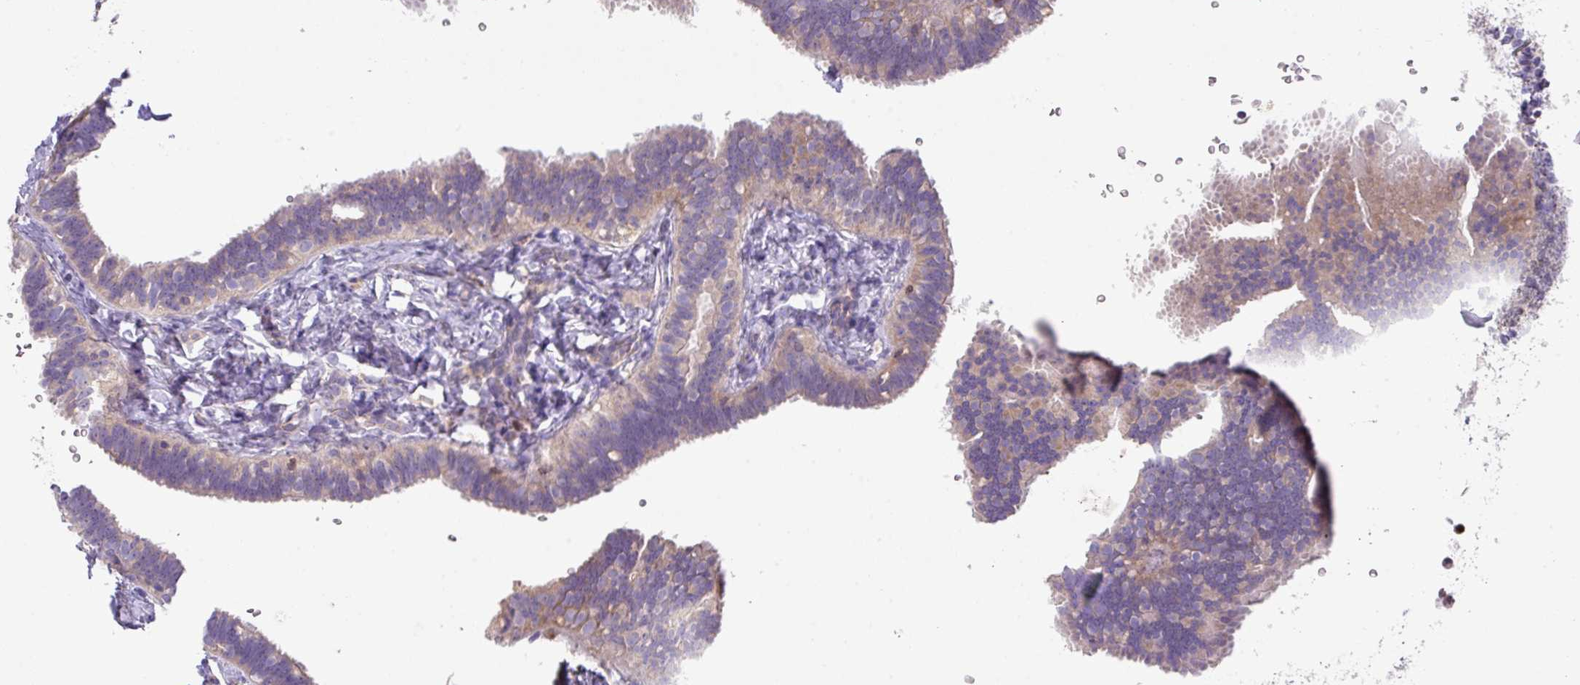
{"staining": {"intensity": "weak", "quantity": "25%-75%", "location": "cytoplasmic/membranous"}, "tissue": "fallopian tube", "cell_type": "Glandular cells", "image_type": "normal", "snomed": [{"axis": "morphology", "description": "Normal tissue, NOS"}, {"axis": "topography", "description": "Fallopian tube"}], "caption": "A brown stain labels weak cytoplasmic/membranous staining of a protein in glandular cells of unremarkable human fallopian tube. Immunohistochemistry (ihc) stains the protein of interest in brown and the nuclei are stained blue.", "gene": "ZNF394", "patient": {"sex": "female", "age": 65}}